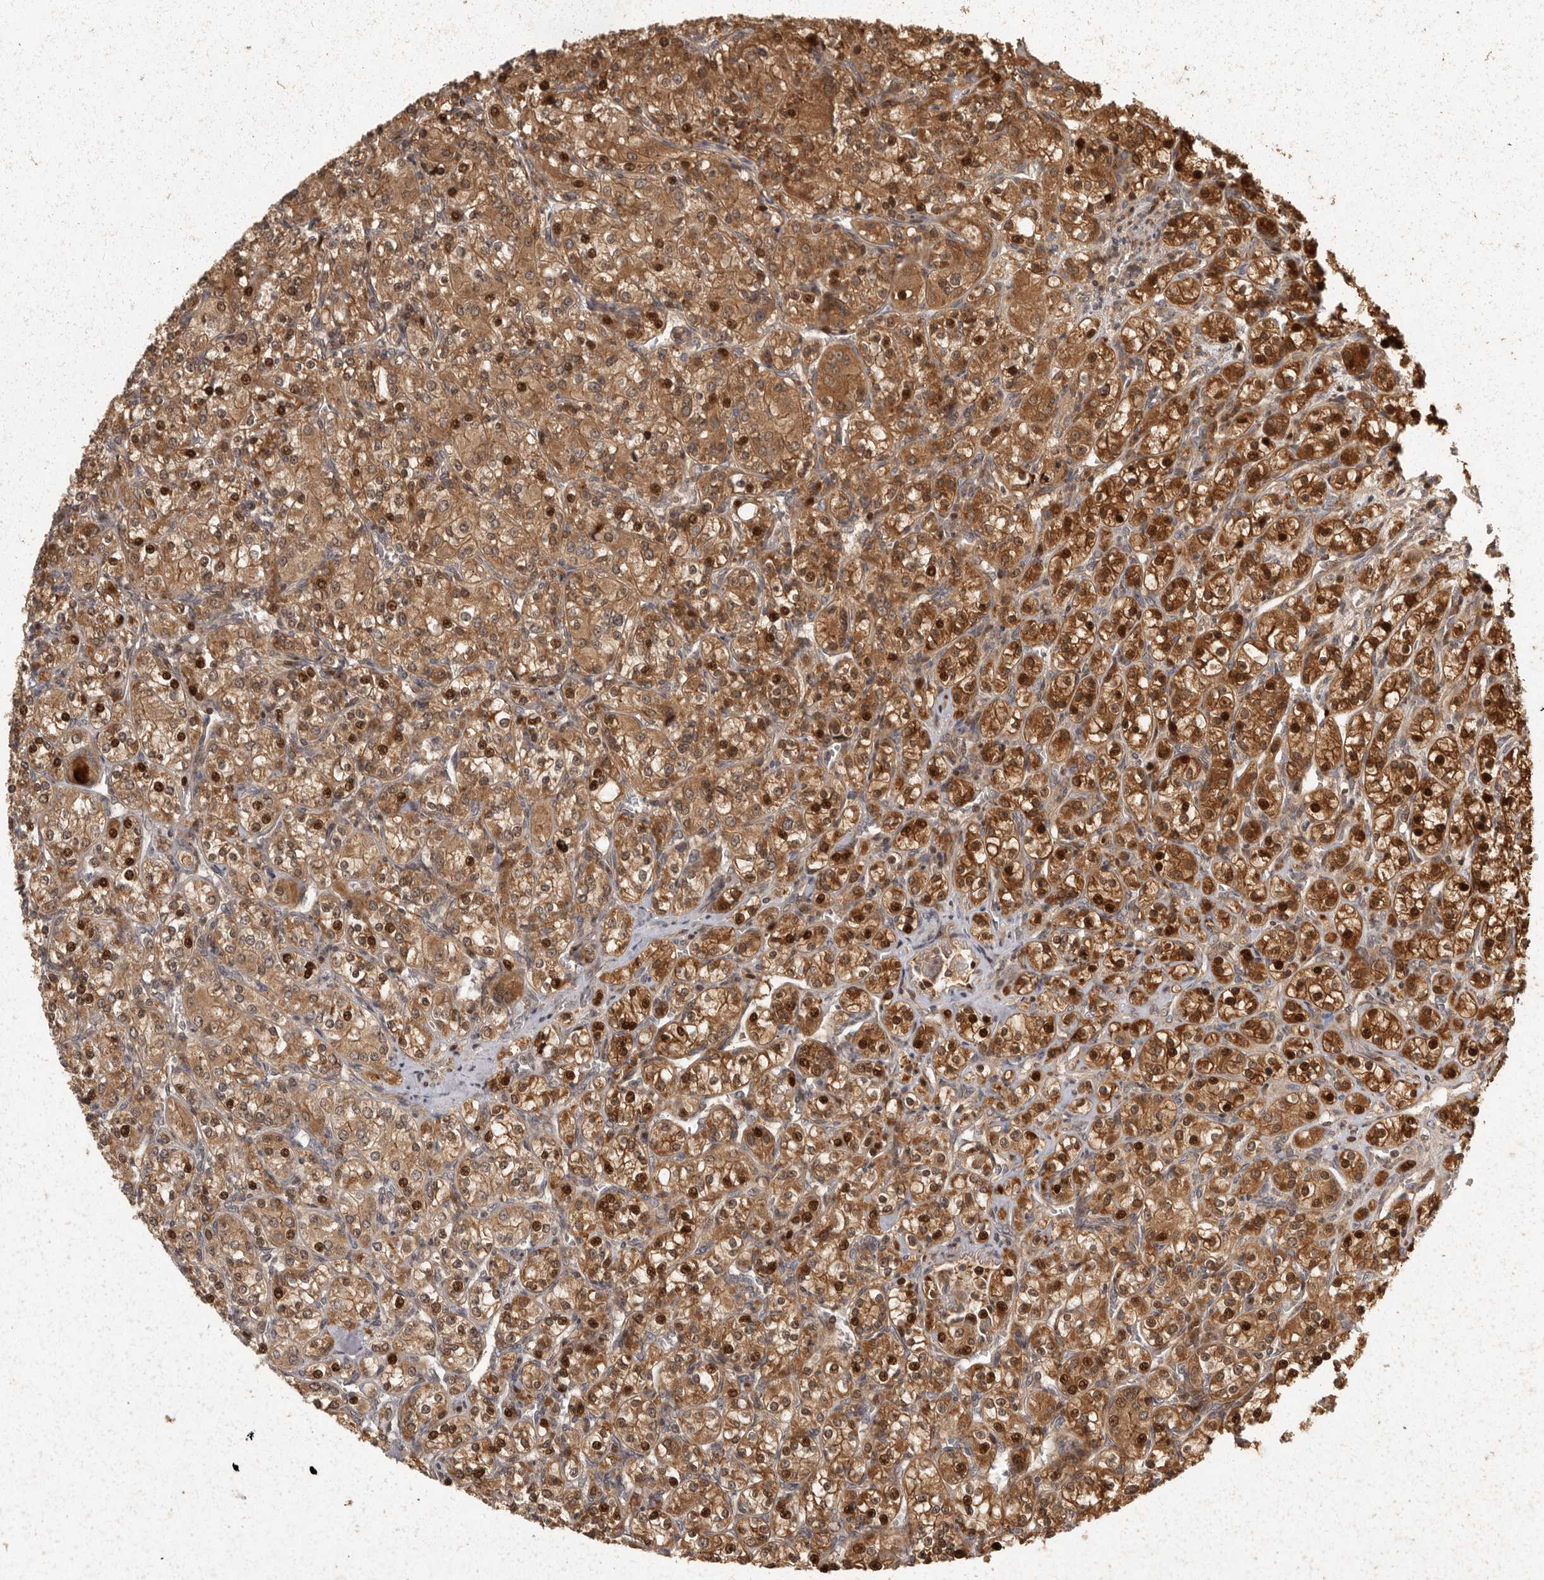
{"staining": {"intensity": "moderate", "quantity": ">75%", "location": "cytoplasmic/membranous,nuclear"}, "tissue": "renal cancer", "cell_type": "Tumor cells", "image_type": "cancer", "snomed": [{"axis": "morphology", "description": "Adenocarcinoma, NOS"}, {"axis": "topography", "description": "Kidney"}], "caption": "Immunohistochemistry photomicrograph of neoplastic tissue: human renal cancer stained using IHC demonstrates medium levels of moderate protein expression localized specifically in the cytoplasmic/membranous and nuclear of tumor cells, appearing as a cytoplasmic/membranous and nuclear brown color.", "gene": "SWT1", "patient": {"sex": "male", "age": 77}}